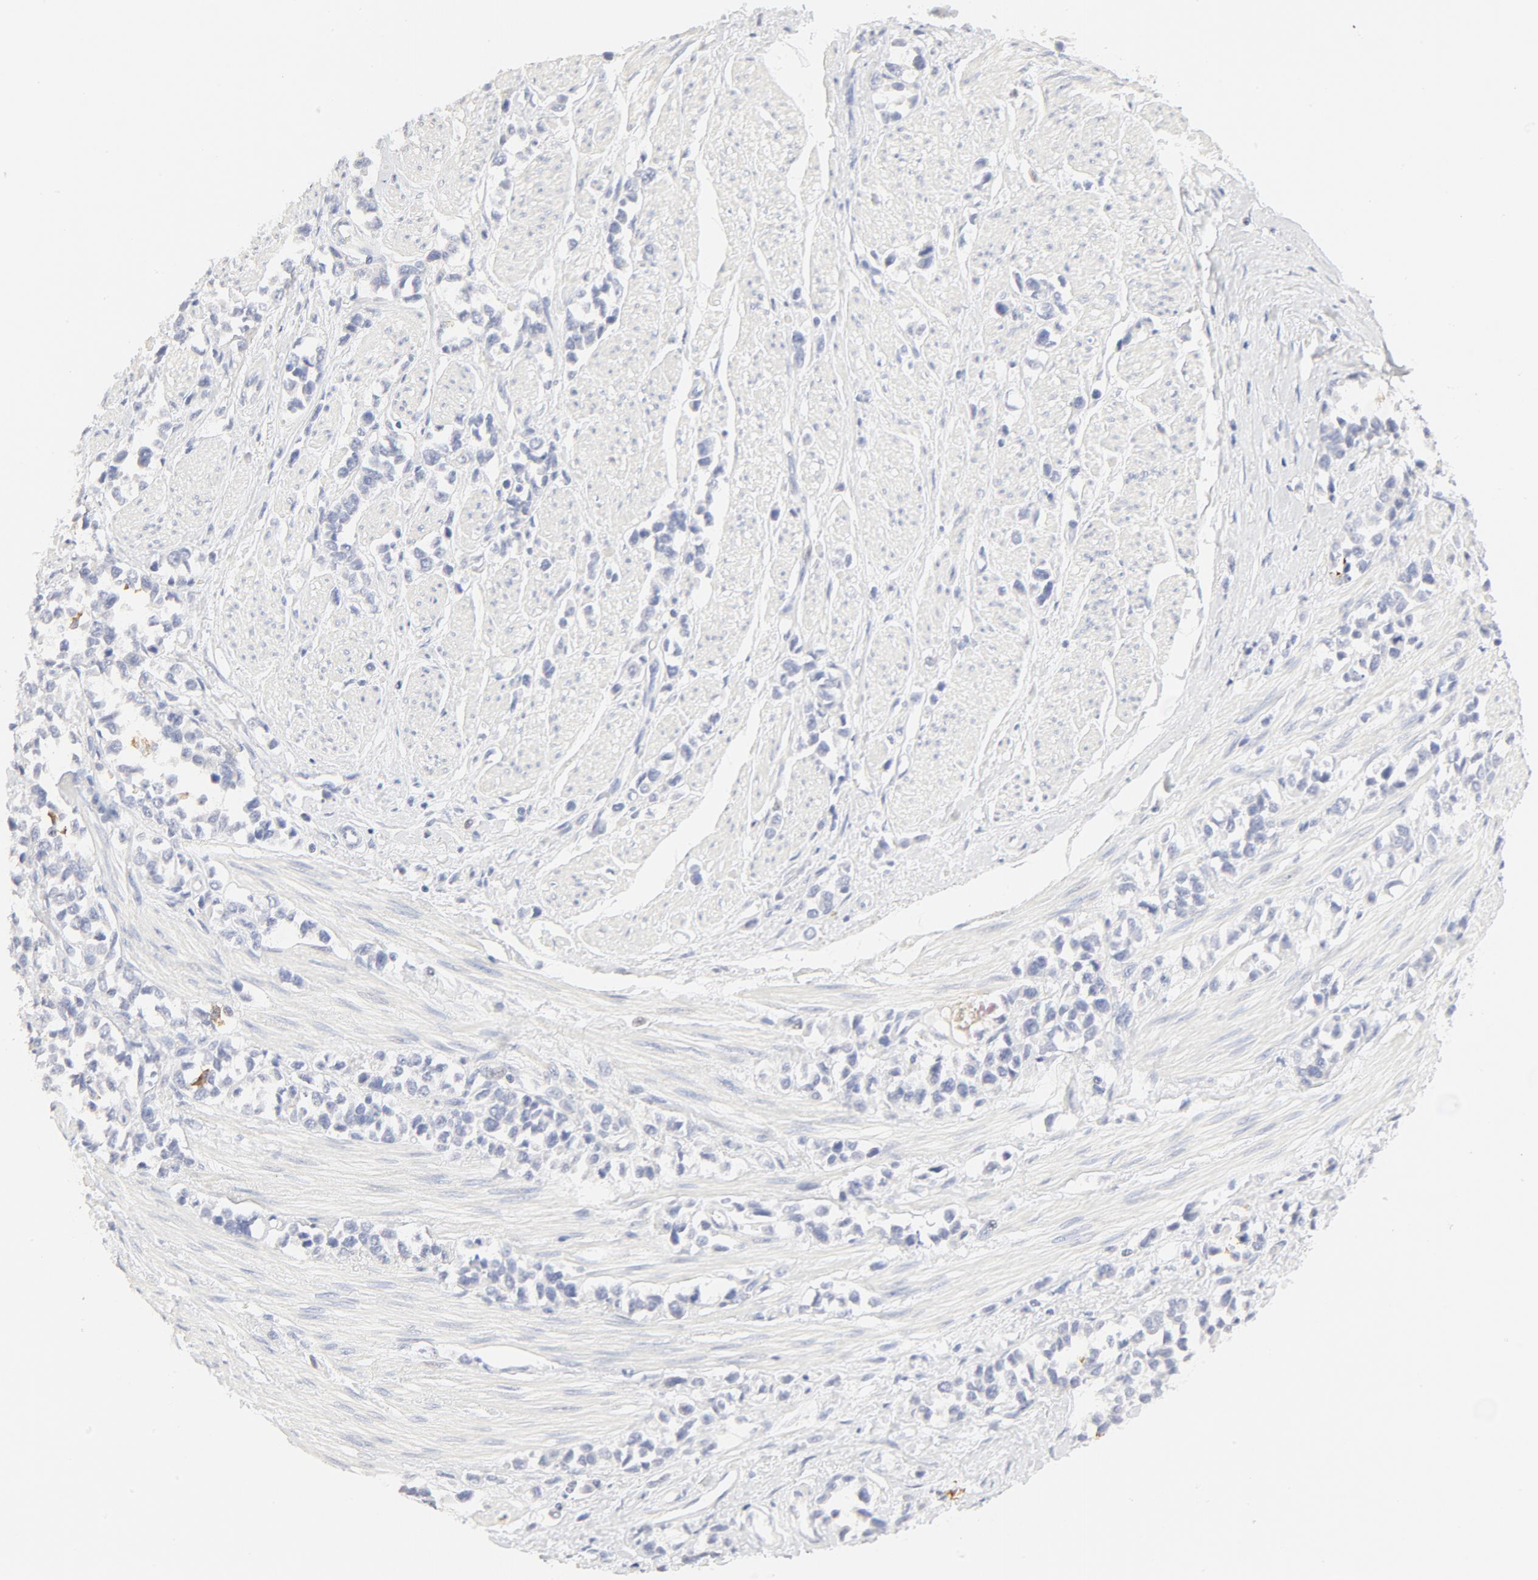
{"staining": {"intensity": "negative", "quantity": "none", "location": "none"}, "tissue": "stomach cancer", "cell_type": "Tumor cells", "image_type": "cancer", "snomed": [{"axis": "morphology", "description": "Adenocarcinoma, NOS"}, {"axis": "topography", "description": "Stomach, upper"}], "caption": "An image of human stomach cancer is negative for staining in tumor cells.", "gene": "FCGBP", "patient": {"sex": "male", "age": 76}}